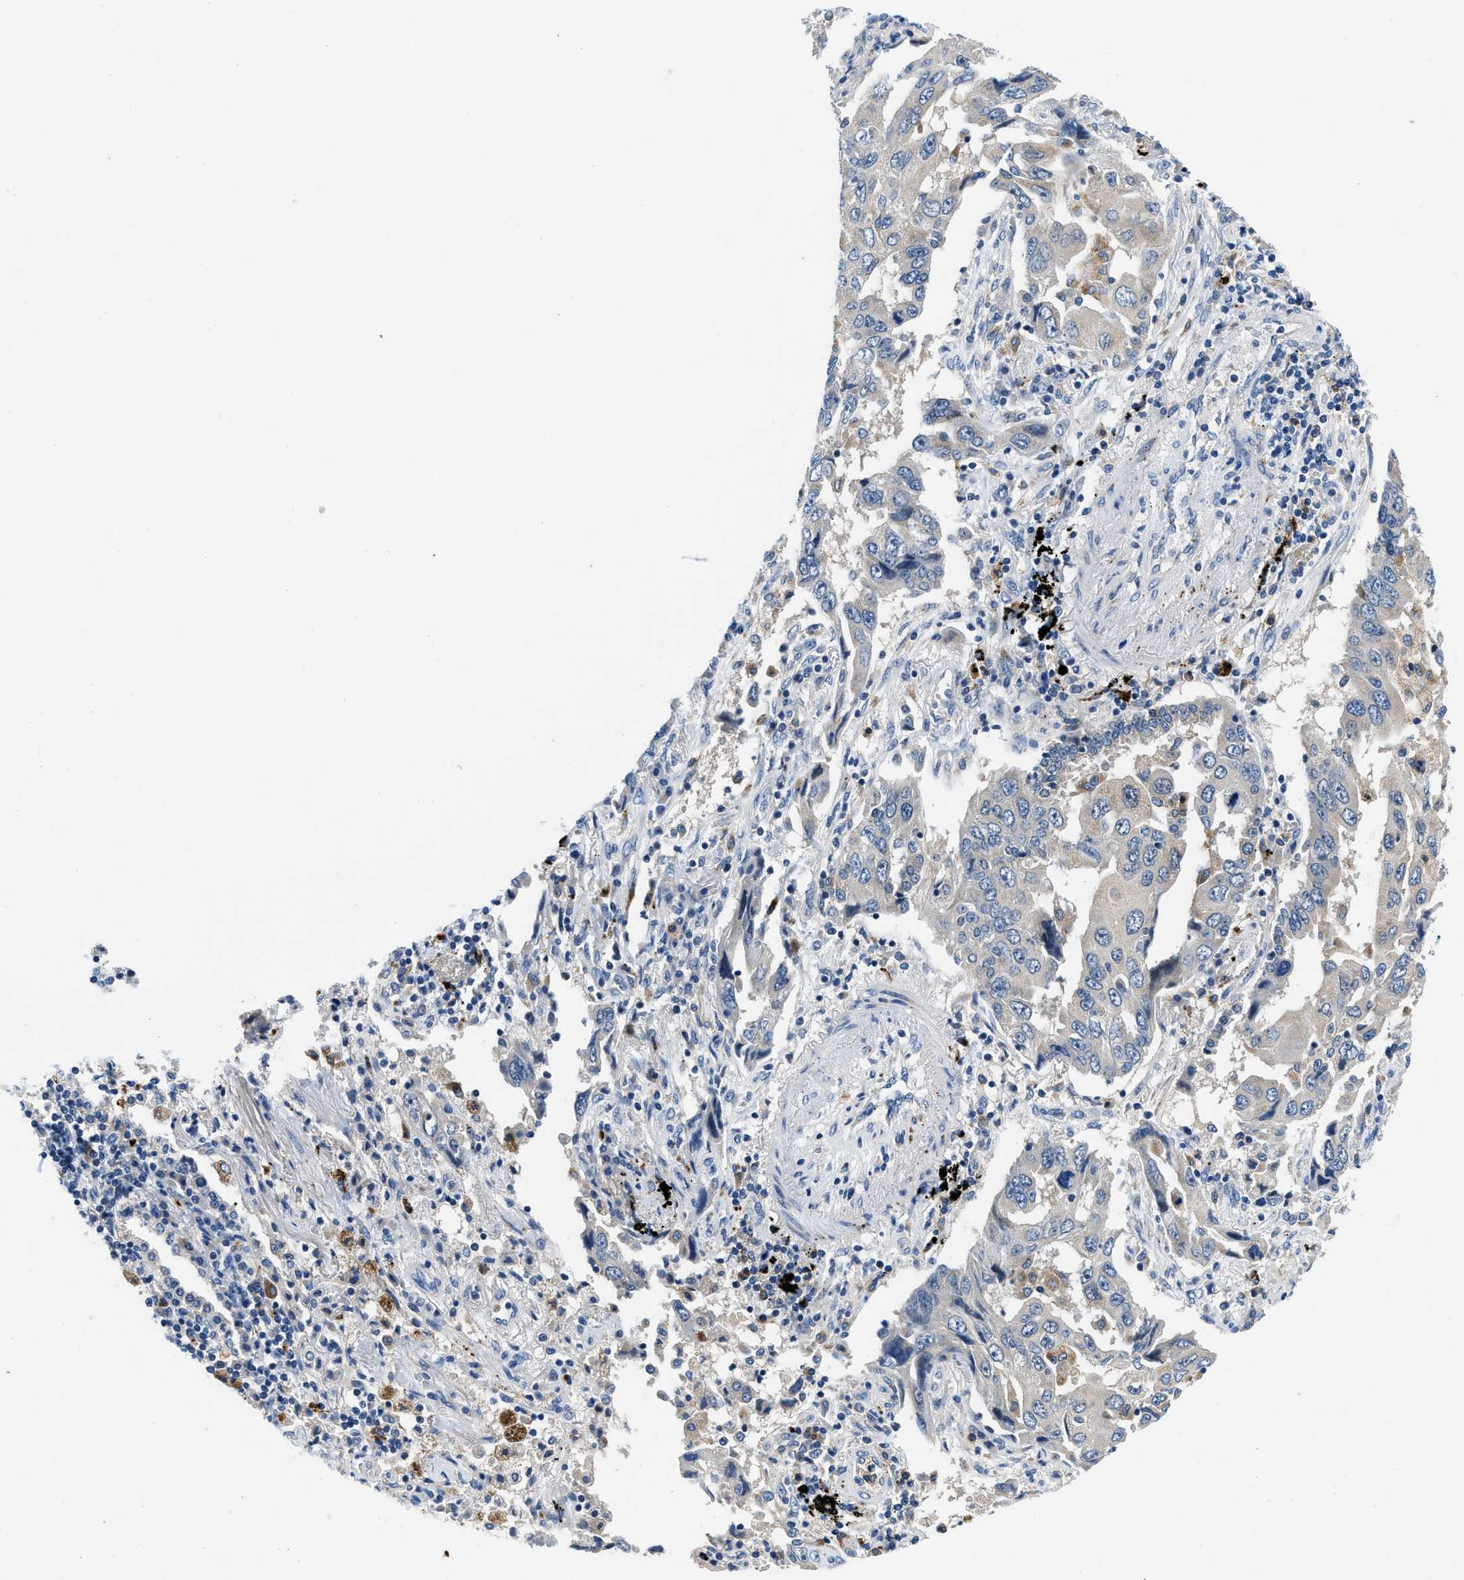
{"staining": {"intensity": "negative", "quantity": "none", "location": "none"}, "tissue": "lung cancer", "cell_type": "Tumor cells", "image_type": "cancer", "snomed": [{"axis": "morphology", "description": "Adenocarcinoma, NOS"}, {"axis": "topography", "description": "Lung"}], "caption": "Lung cancer (adenocarcinoma) was stained to show a protein in brown. There is no significant staining in tumor cells.", "gene": "ADGRE3", "patient": {"sex": "female", "age": 65}}